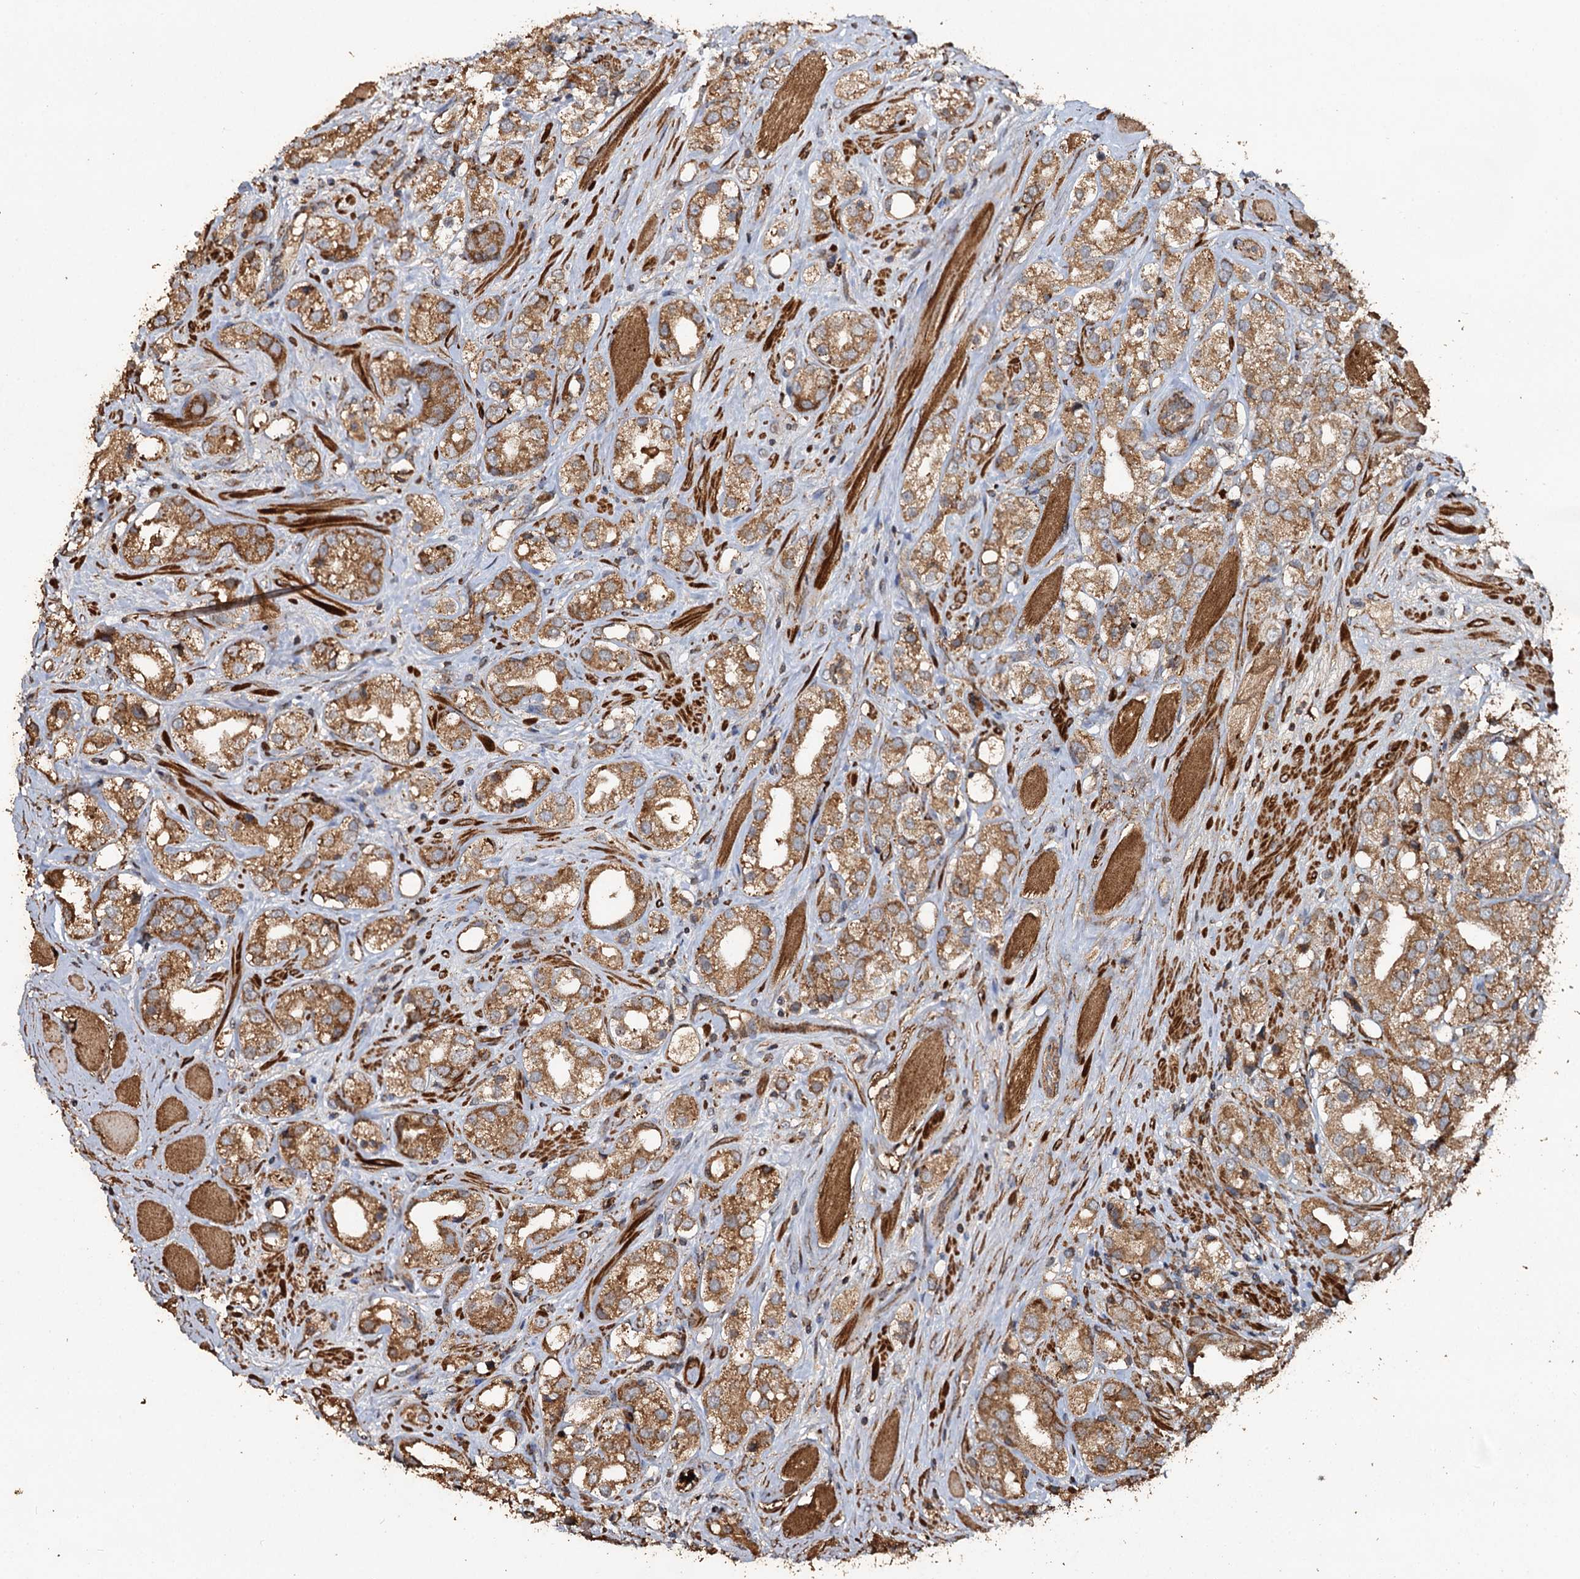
{"staining": {"intensity": "moderate", "quantity": ">75%", "location": "cytoplasmic/membranous"}, "tissue": "prostate cancer", "cell_type": "Tumor cells", "image_type": "cancer", "snomed": [{"axis": "morphology", "description": "Adenocarcinoma, NOS"}, {"axis": "topography", "description": "Prostate"}], "caption": "Immunohistochemistry image of adenocarcinoma (prostate) stained for a protein (brown), which exhibits medium levels of moderate cytoplasmic/membranous expression in approximately >75% of tumor cells.", "gene": "NOTCH2NLA", "patient": {"sex": "male", "age": 79}}